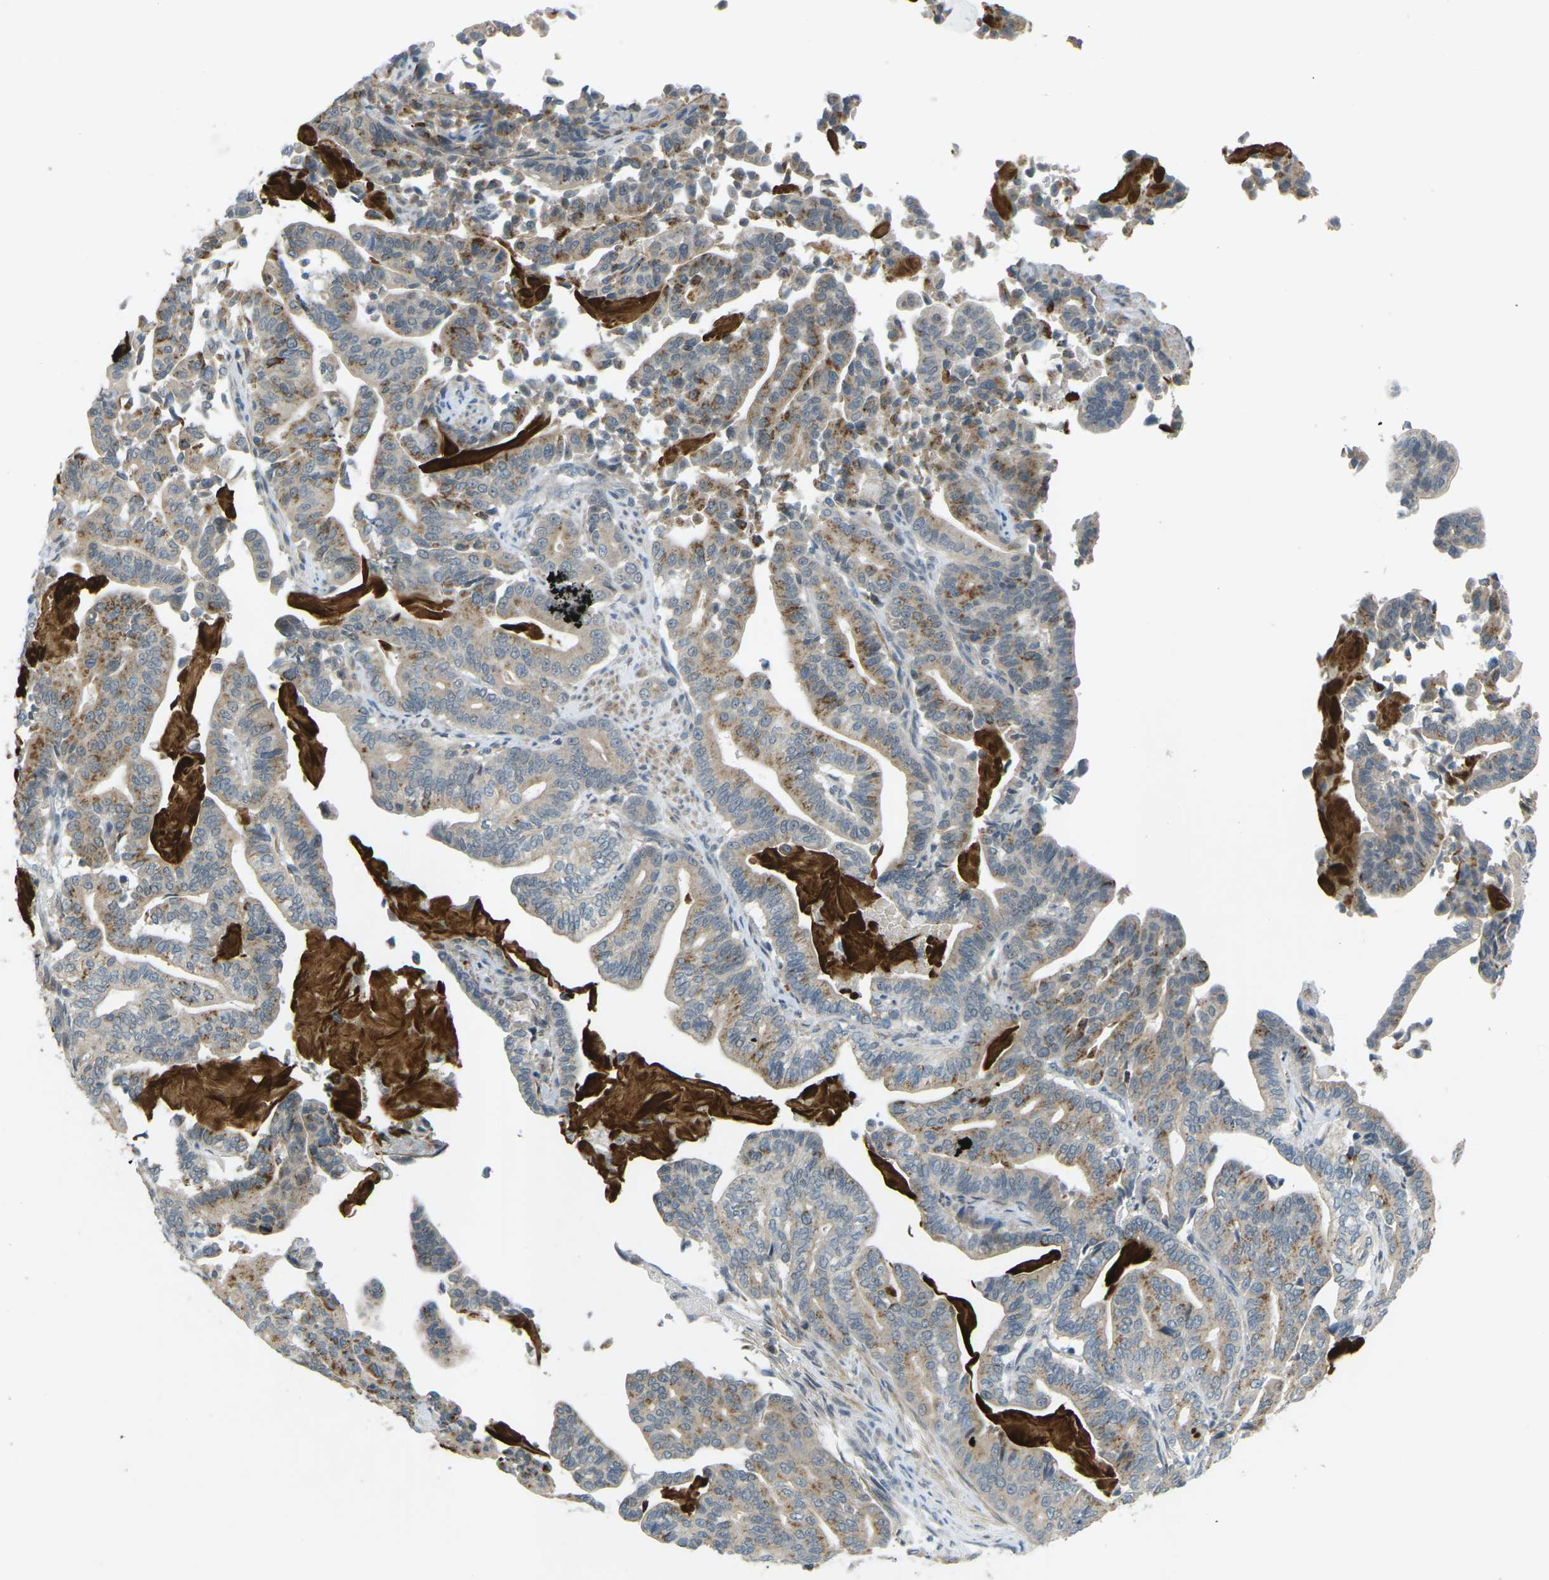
{"staining": {"intensity": "weak", "quantity": "25%-75%", "location": "cytoplasmic/membranous"}, "tissue": "pancreatic cancer", "cell_type": "Tumor cells", "image_type": "cancer", "snomed": [{"axis": "morphology", "description": "Normal tissue, NOS"}, {"axis": "morphology", "description": "Adenocarcinoma, NOS"}, {"axis": "topography", "description": "Pancreas"}], "caption": "Pancreatic cancer (adenocarcinoma) was stained to show a protein in brown. There is low levels of weak cytoplasmic/membranous staining in about 25%-75% of tumor cells.", "gene": "RTN3", "patient": {"sex": "male", "age": 63}}